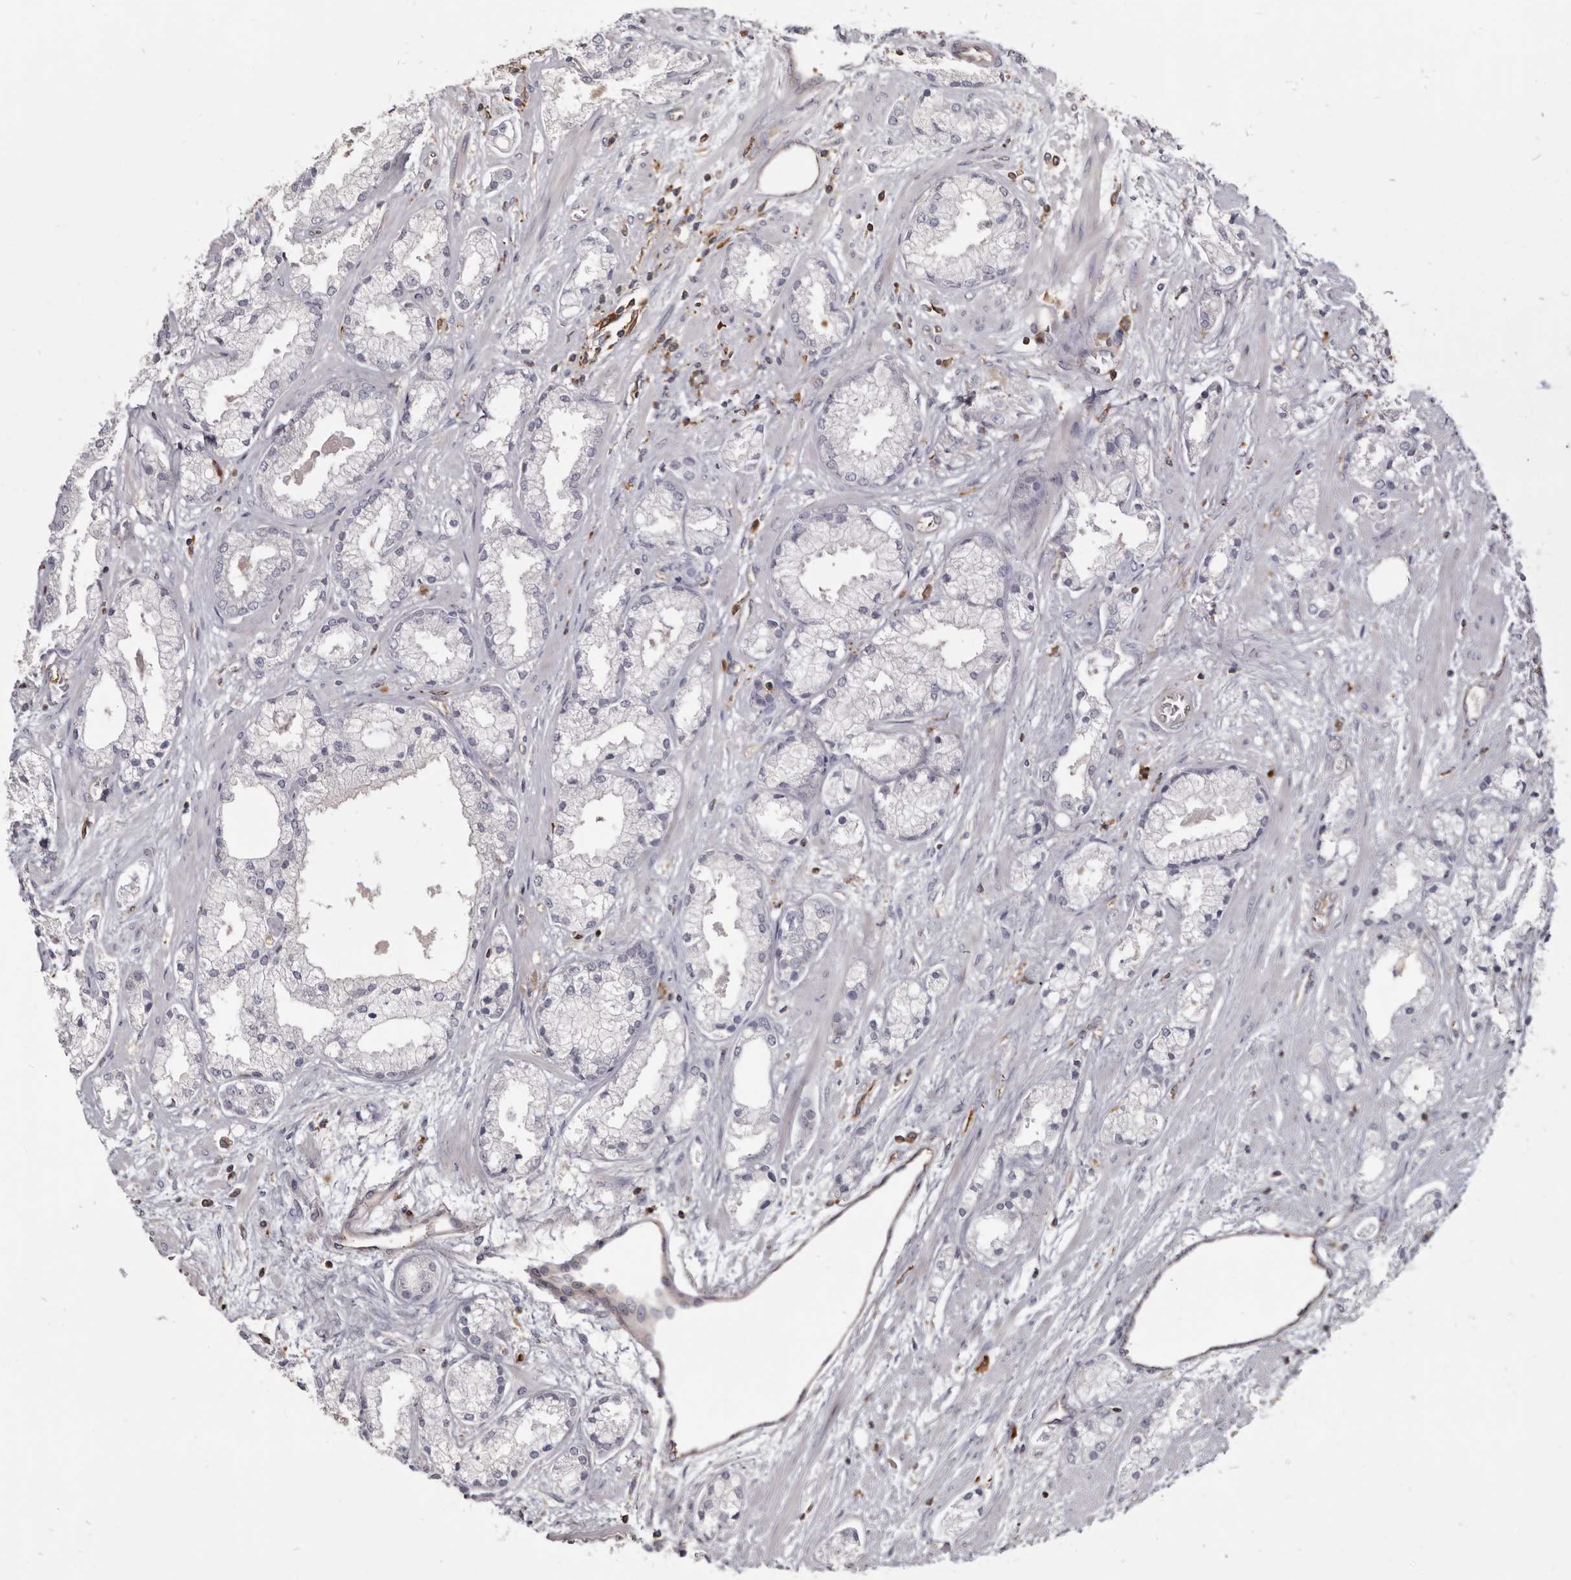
{"staining": {"intensity": "negative", "quantity": "none", "location": "none"}, "tissue": "prostate cancer", "cell_type": "Tumor cells", "image_type": "cancer", "snomed": [{"axis": "morphology", "description": "Adenocarcinoma, High grade"}, {"axis": "topography", "description": "Prostate"}], "caption": "High power microscopy image of an IHC histopathology image of prostate cancer (high-grade adenocarcinoma), revealing no significant expression in tumor cells. The staining was performed using DAB (3,3'-diaminobenzidine) to visualize the protein expression in brown, while the nuclei were stained in blue with hematoxylin (Magnification: 20x).", "gene": "CBL", "patient": {"sex": "male", "age": 50}}